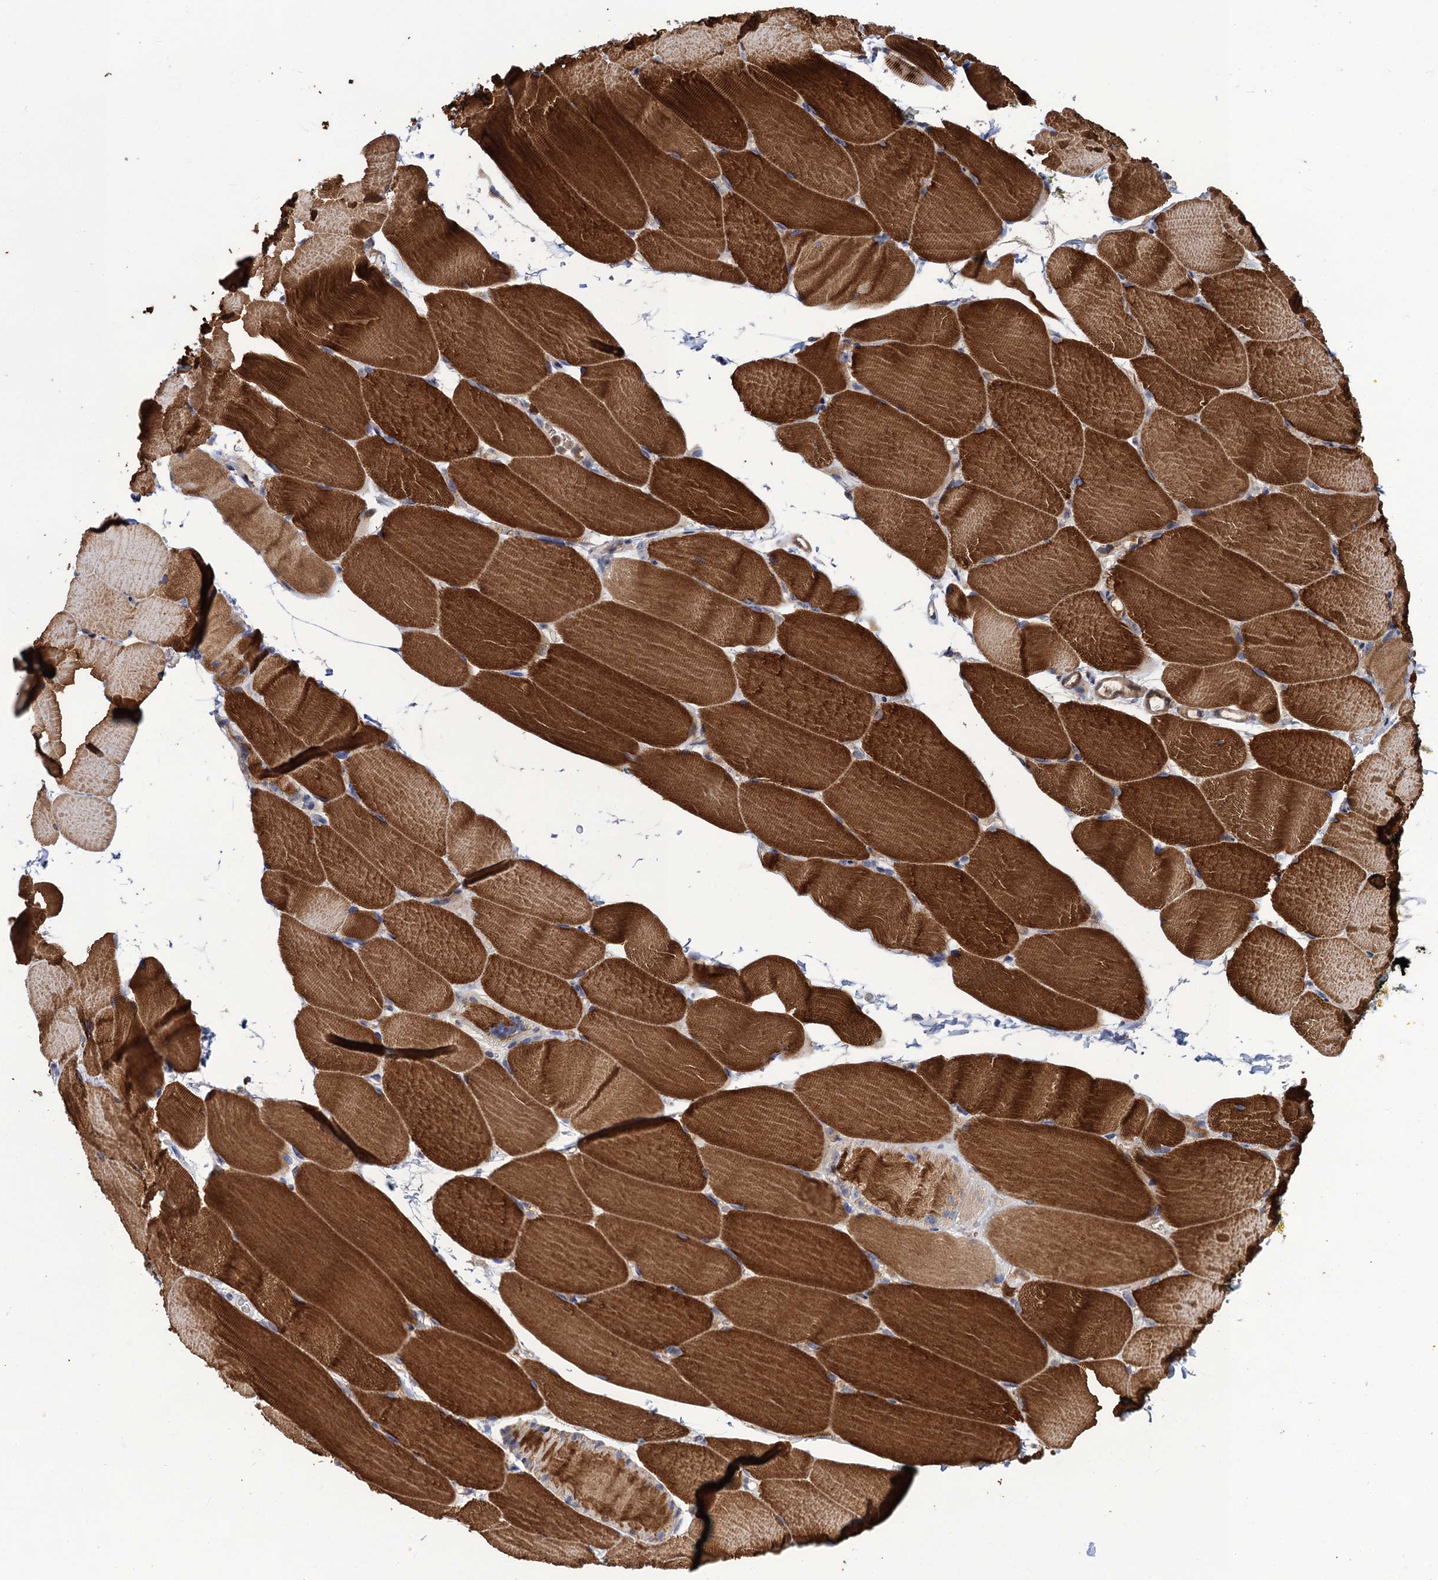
{"staining": {"intensity": "strong", "quantity": "25%-75%", "location": "cytoplasmic/membranous"}, "tissue": "skeletal muscle", "cell_type": "Myocytes", "image_type": "normal", "snomed": [{"axis": "morphology", "description": "Normal tissue, NOS"}, {"axis": "topography", "description": "Skeletal muscle"}, {"axis": "topography", "description": "Parathyroid gland"}], "caption": "Brown immunohistochemical staining in benign human skeletal muscle demonstrates strong cytoplasmic/membranous positivity in approximately 25%-75% of myocytes.", "gene": "DGKA", "patient": {"sex": "female", "age": 37}}